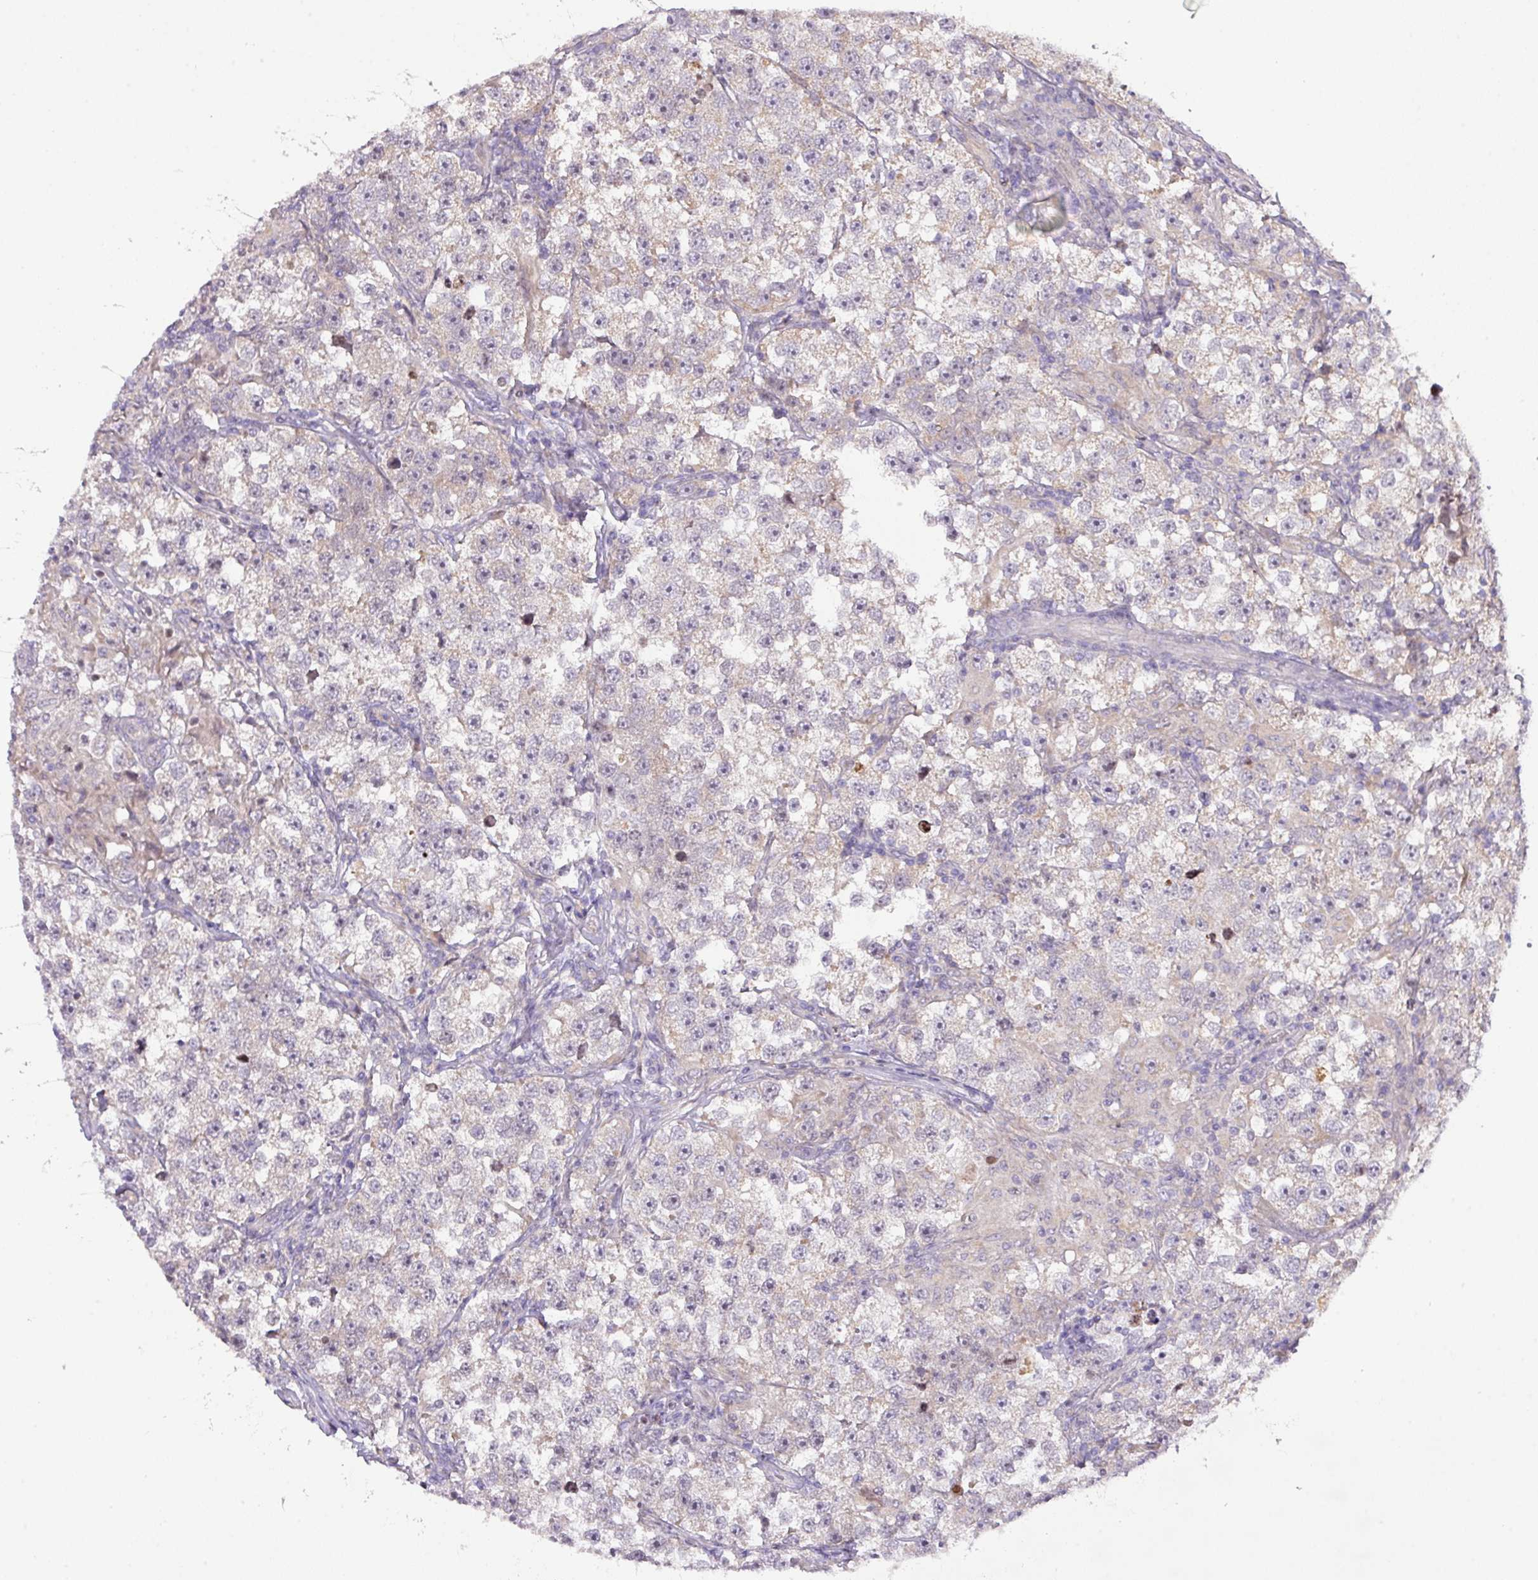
{"staining": {"intensity": "negative", "quantity": "none", "location": "none"}, "tissue": "testis cancer", "cell_type": "Tumor cells", "image_type": "cancer", "snomed": [{"axis": "morphology", "description": "Seminoma, NOS"}, {"axis": "topography", "description": "Testis"}], "caption": "DAB (3,3'-diaminobenzidine) immunohistochemical staining of human testis cancer exhibits no significant expression in tumor cells. The staining was performed using DAB to visualize the protein expression in brown, while the nuclei were stained in blue with hematoxylin (Magnification: 20x).", "gene": "ZNF394", "patient": {"sex": "male", "age": 46}}